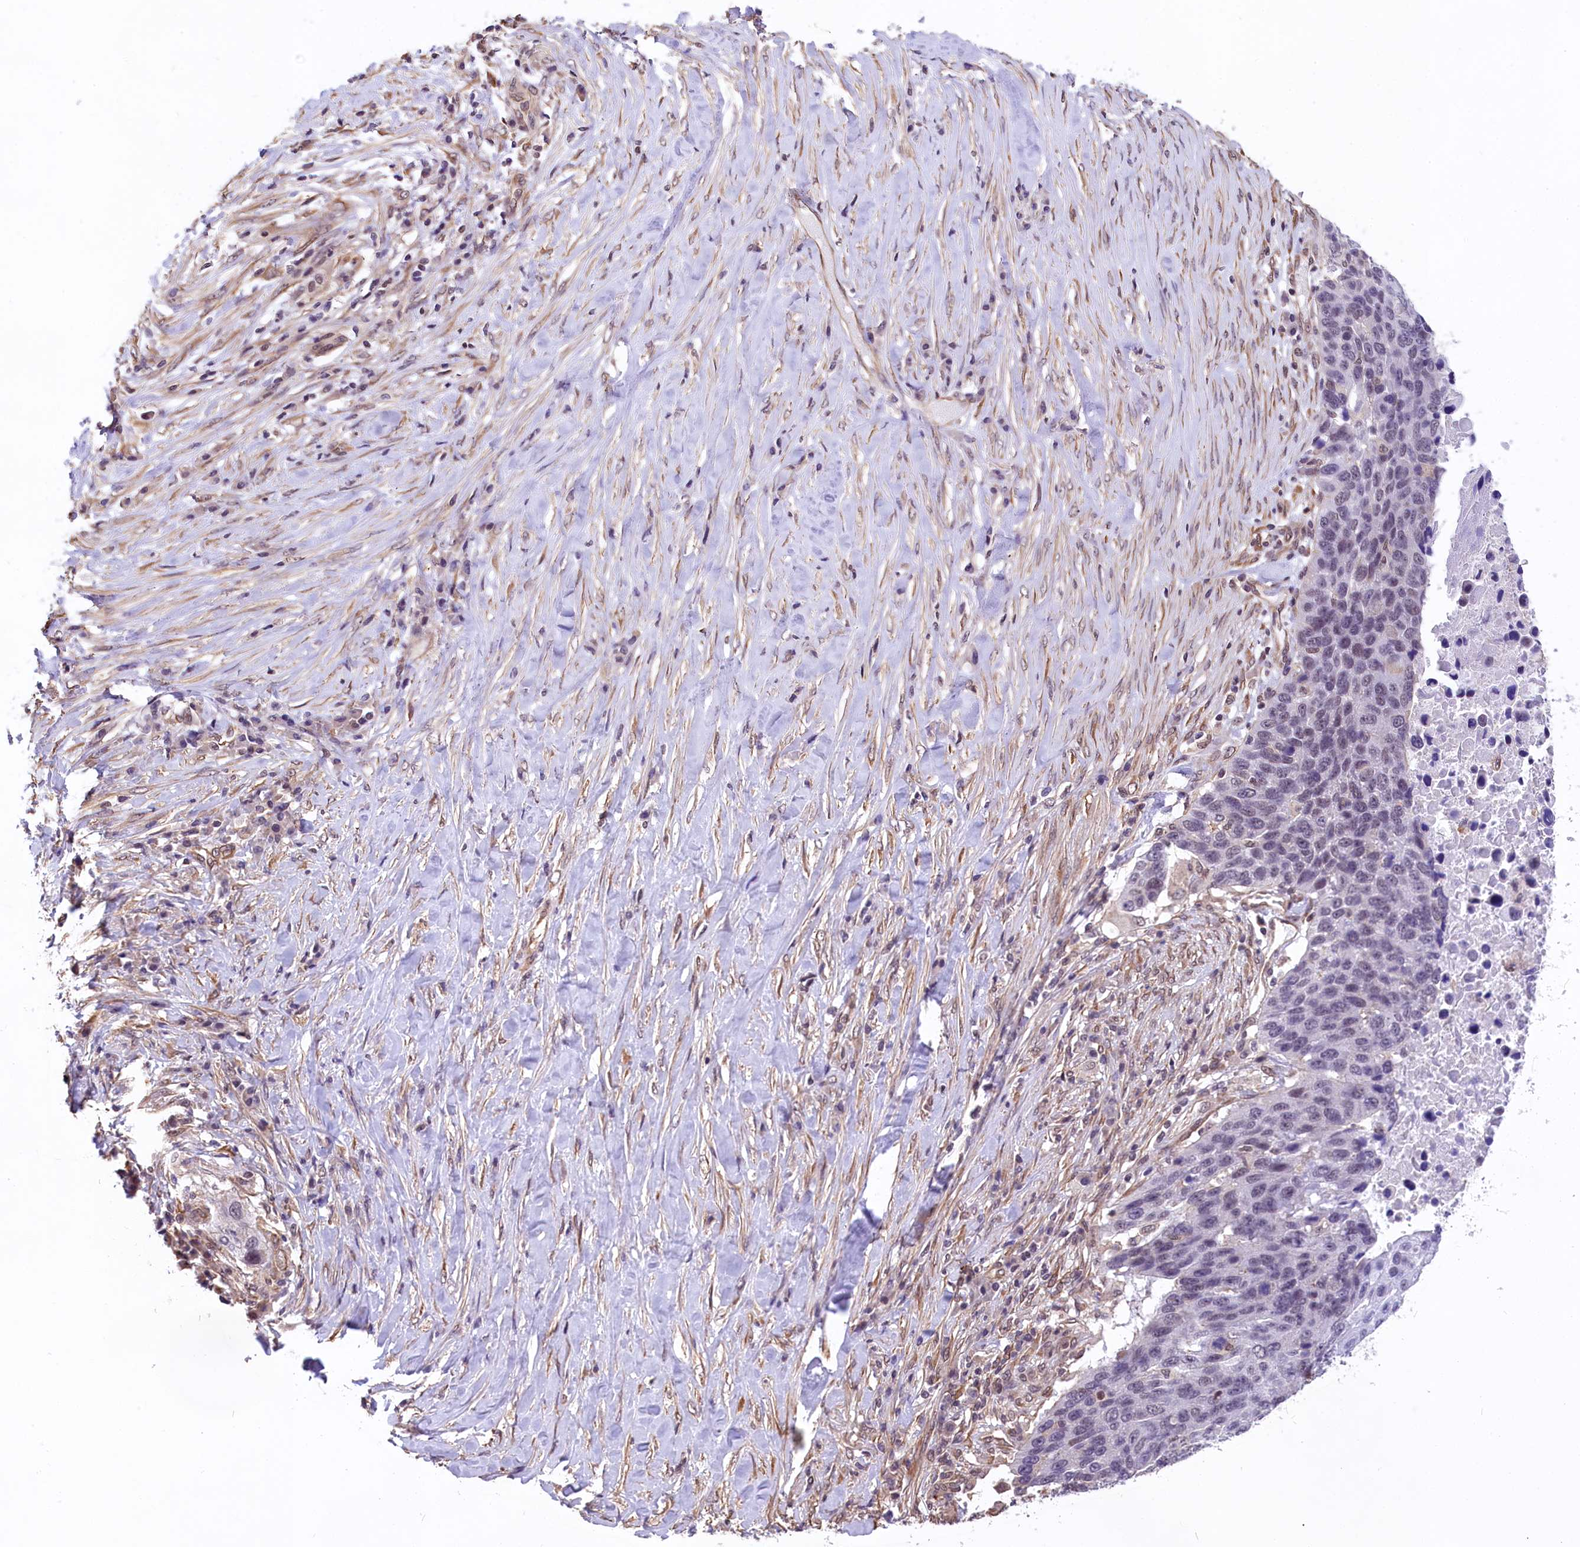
{"staining": {"intensity": "negative", "quantity": "none", "location": "none"}, "tissue": "lung cancer", "cell_type": "Tumor cells", "image_type": "cancer", "snomed": [{"axis": "morphology", "description": "Normal tissue, NOS"}, {"axis": "morphology", "description": "Squamous cell carcinoma, NOS"}, {"axis": "topography", "description": "Lymph node"}, {"axis": "topography", "description": "Lung"}], "caption": "Squamous cell carcinoma (lung) stained for a protein using immunohistochemistry reveals no staining tumor cells.", "gene": "ZC3H4", "patient": {"sex": "male", "age": 66}}